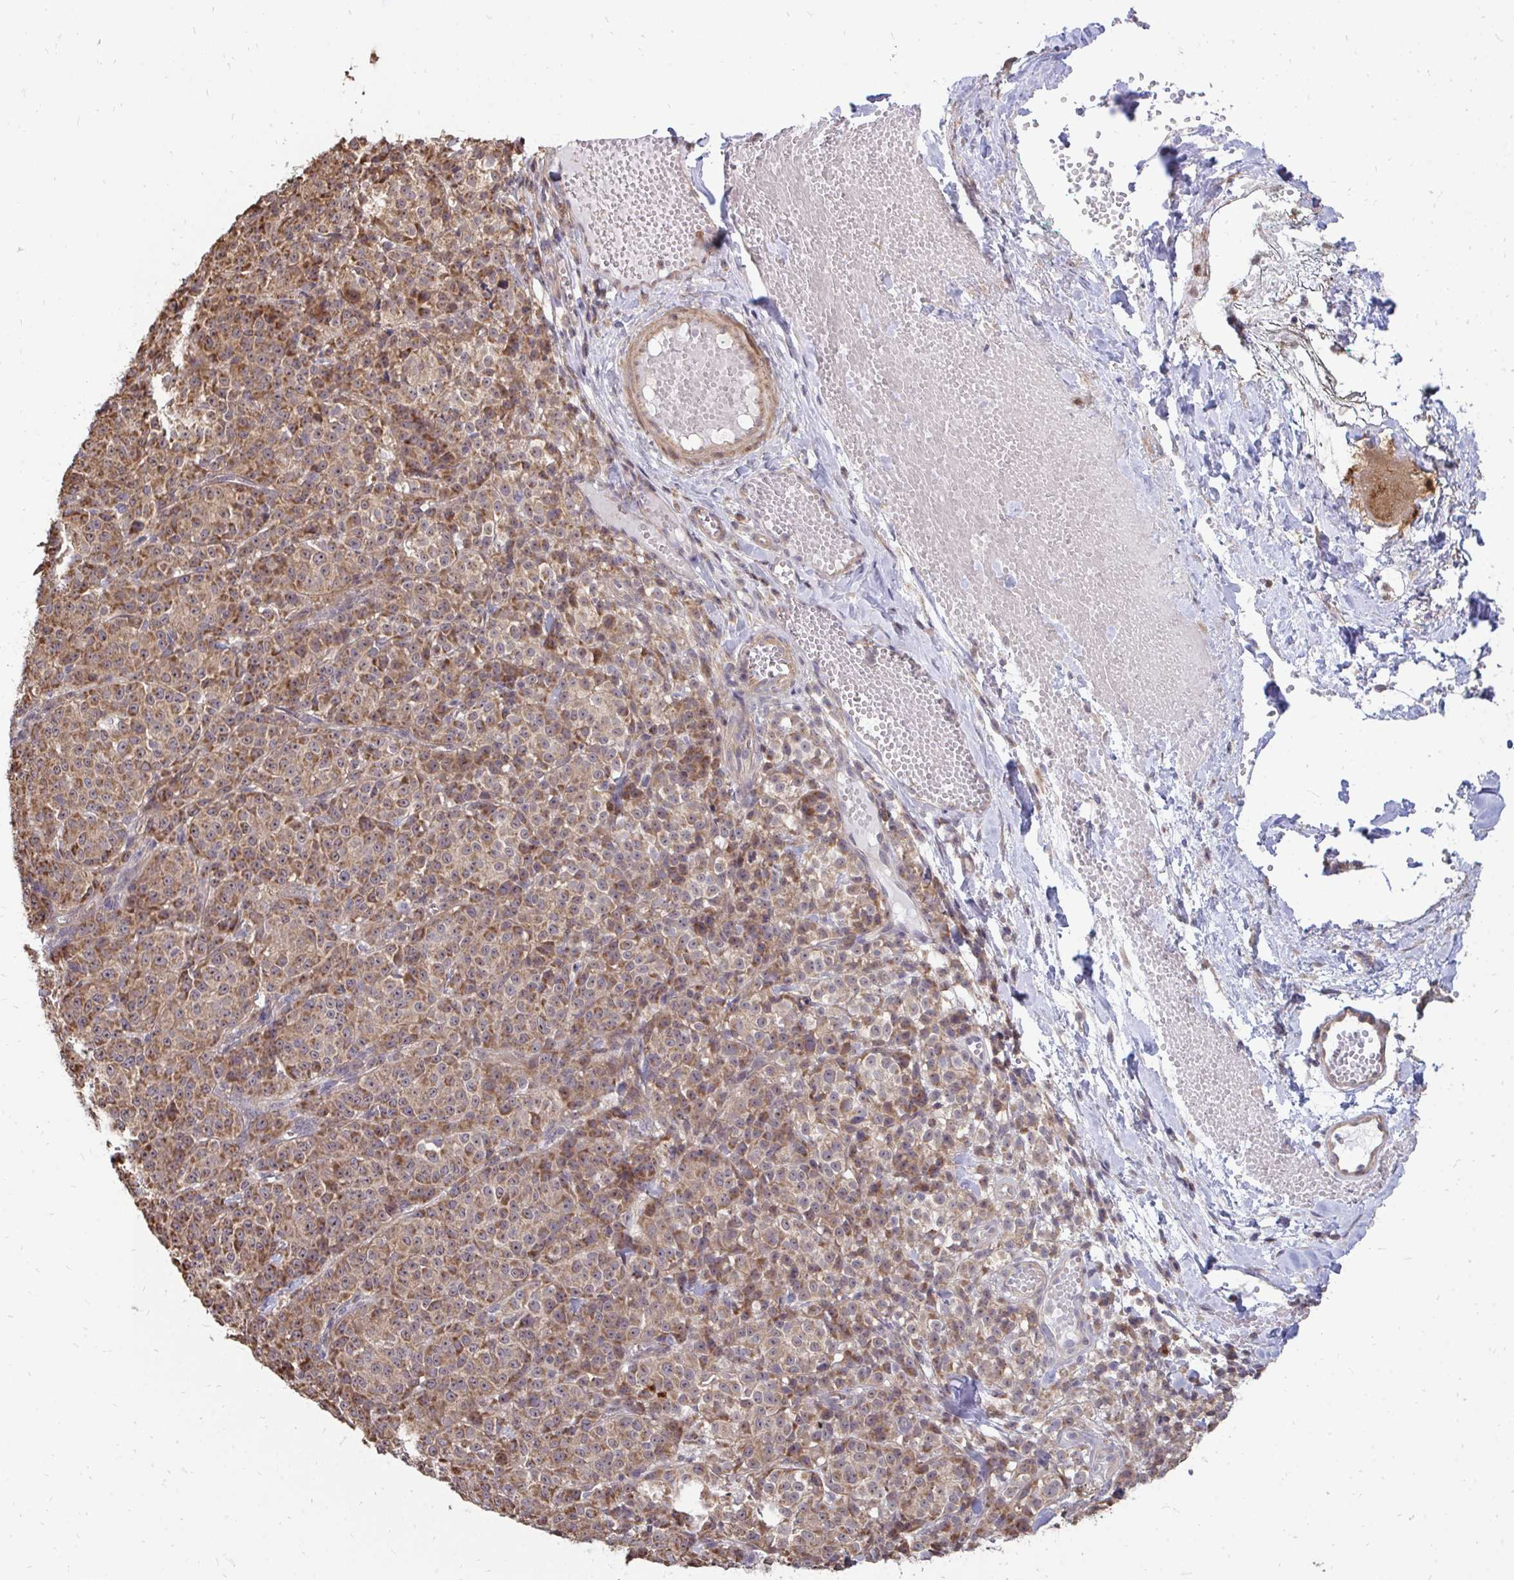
{"staining": {"intensity": "moderate", "quantity": ">75%", "location": "cytoplasmic/membranous"}, "tissue": "melanoma", "cell_type": "Tumor cells", "image_type": "cancer", "snomed": [{"axis": "morphology", "description": "Normal tissue, NOS"}, {"axis": "morphology", "description": "Malignant melanoma, NOS"}, {"axis": "topography", "description": "Skin"}], "caption": "About >75% of tumor cells in malignant melanoma display moderate cytoplasmic/membranous protein expression as visualized by brown immunohistochemical staining.", "gene": "DNAJA2", "patient": {"sex": "female", "age": 34}}